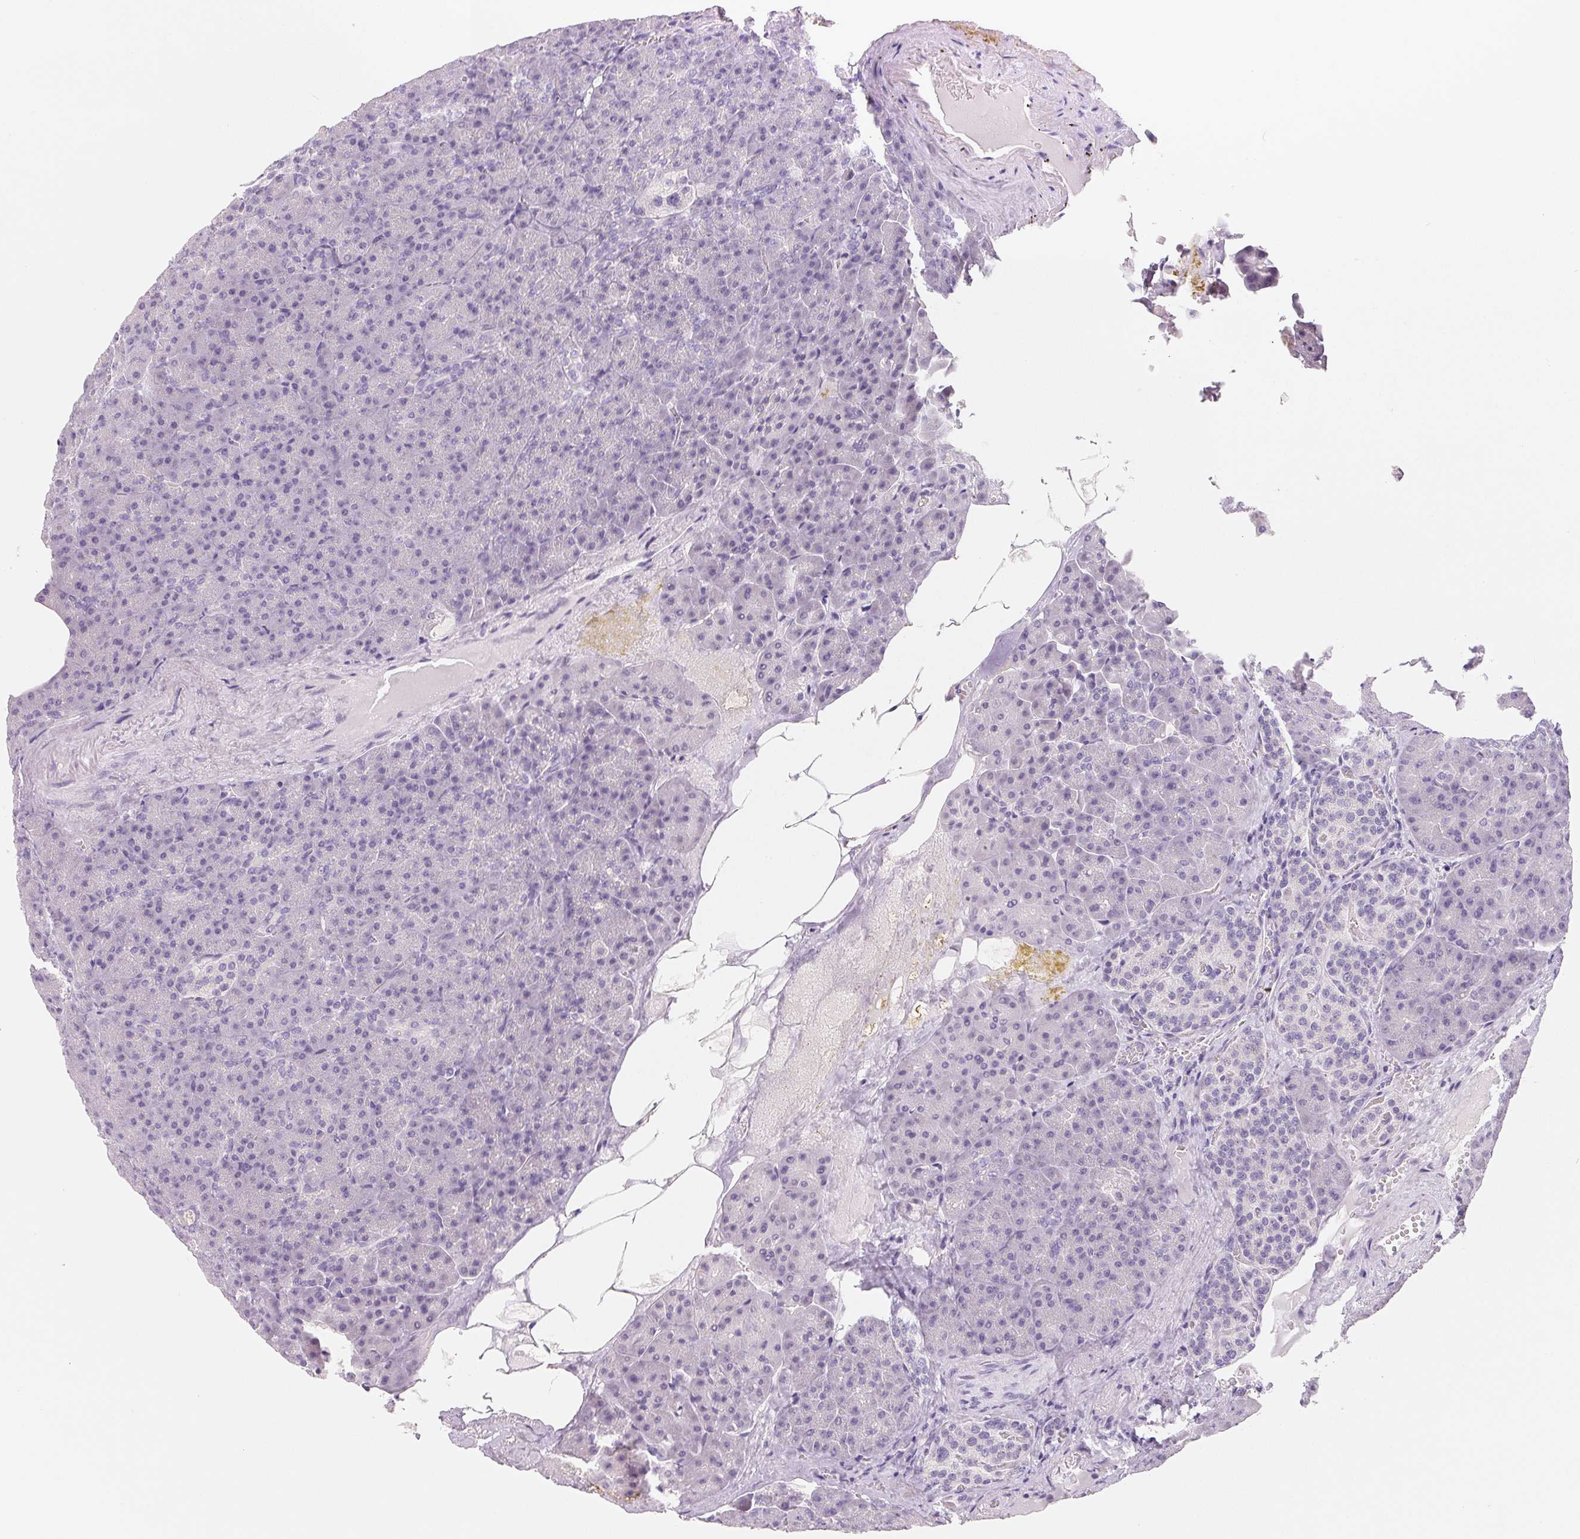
{"staining": {"intensity": "negative", "quantity": "none", "location": "none"}, "tissue": "pancreas", "cell_type": "Exocrine glandular cells", "image_type": "normal", "snomed": [{"axis": "morphology", "description": "Normal tissue, NOS"}, {"axis": "topography", "description": "Pancreas"}], "caption": "DAB (3,3'-diaminobenzidine) immunohistochemical staining of unremarkable human pancreas displays no significant positivity in exocrine glandular cells. The staining is performed using DAB (3,3'-diaminobenzidine) brown chromogen with nuclei counter-stained in using hematoxylin.", "gene": "SPACA5B", "patient": {"sex": "female", "age": 74}}